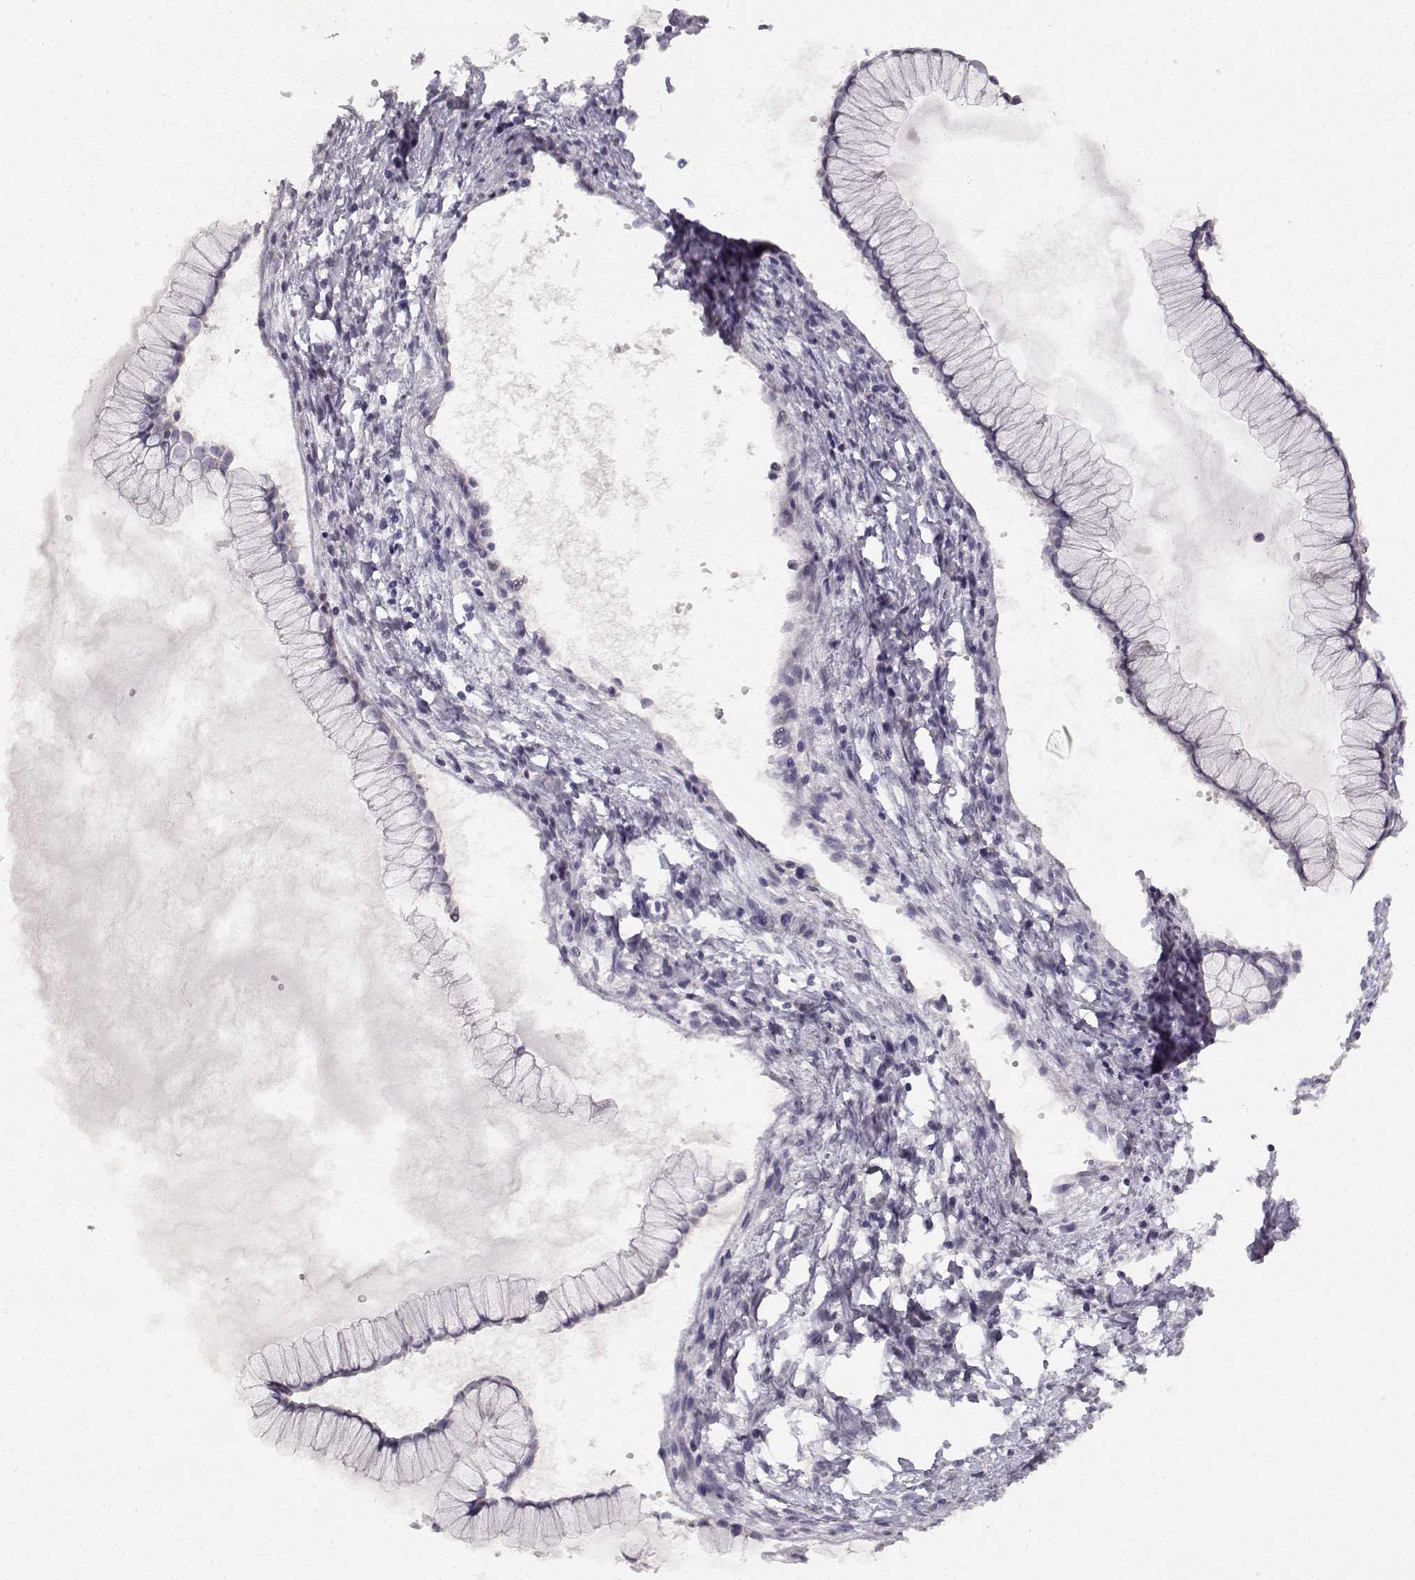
{"staining": {"intensity": "negative", "quantity": "none", "location": "none"}, "tissue": "ovarian cancer", "cell_type": "Tumor cells", "image_type": "cancer", "snomed": [{"axis": "morphology", "description": "Cystadenocarcinoma, mucinous, NOS"}, {"axis": "topography", "description": "Ovary"}], "caption": "This is an immunohistochemistry (IHC) photomicrograph of ovarian cancer (mucinous cystadenocarcinoma). There is no positivity in tumor cells.", "gene": "TPH2", "patient": {"sex": "female", "age": 41}}